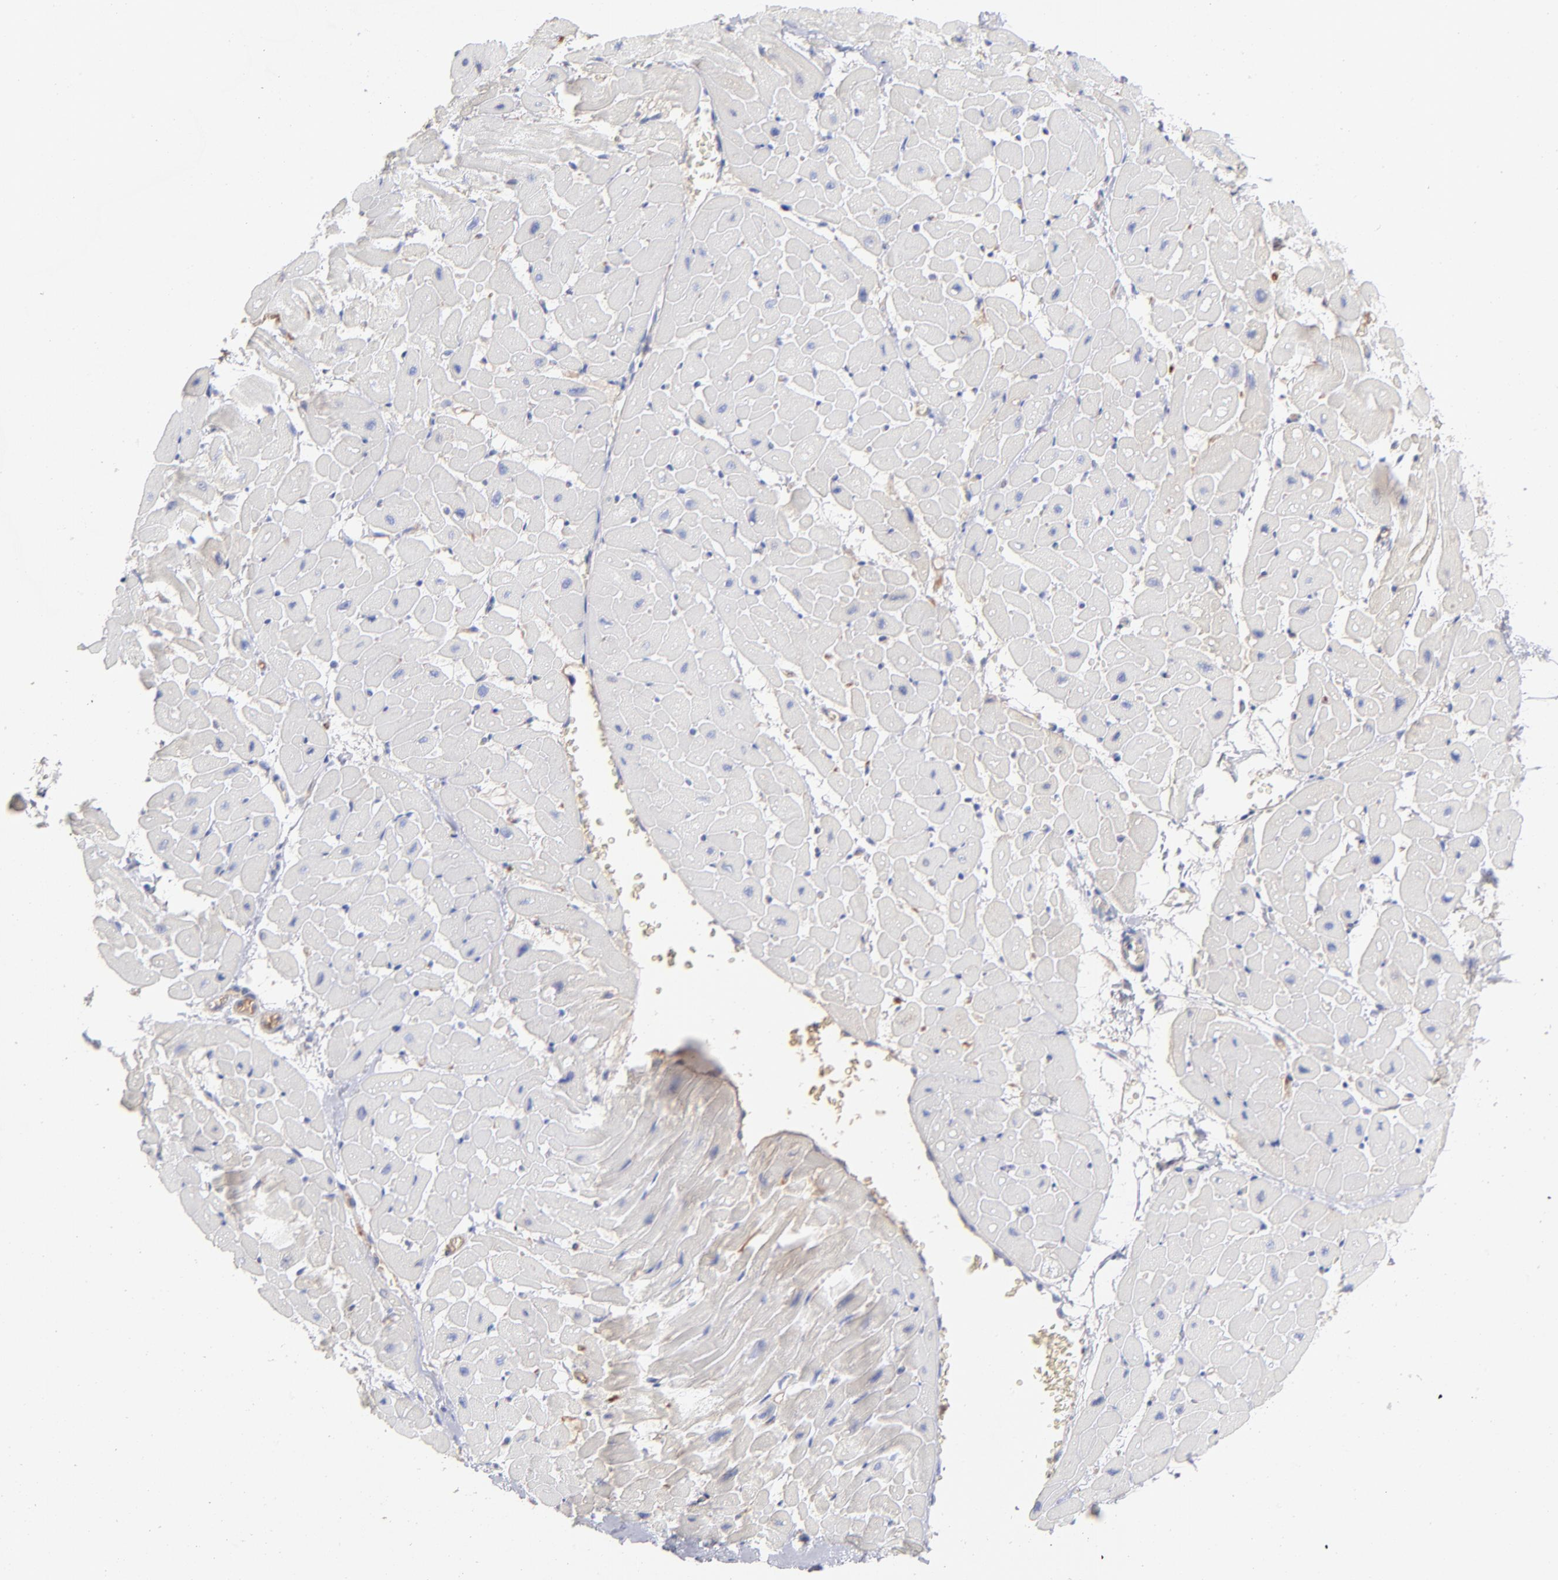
{"staining": {"intensity": "weak", "quantity": "25%-75%", "location": "cytoplasmic/membranous"}, "tissue": "heart muscle", "cell_type": "Cardiomyocytes", "image_type": "normal", "snomed": [{"axis": "morphology", "description": "Normal tissue, NOS"}, {"axis": "topography", "description": "Heart"}], "caption": "Immunohistochemistry image of normal heart muscle: human heart muscle stained using IHC displays low levels of weak protein expression localized specifically in the cytoplasmic/membranous of cardiomyocytes, appearing as a cytoplasmic/membranous brown color.", "gene": "HP", "patient": {"sex": "male", "age": 45}}